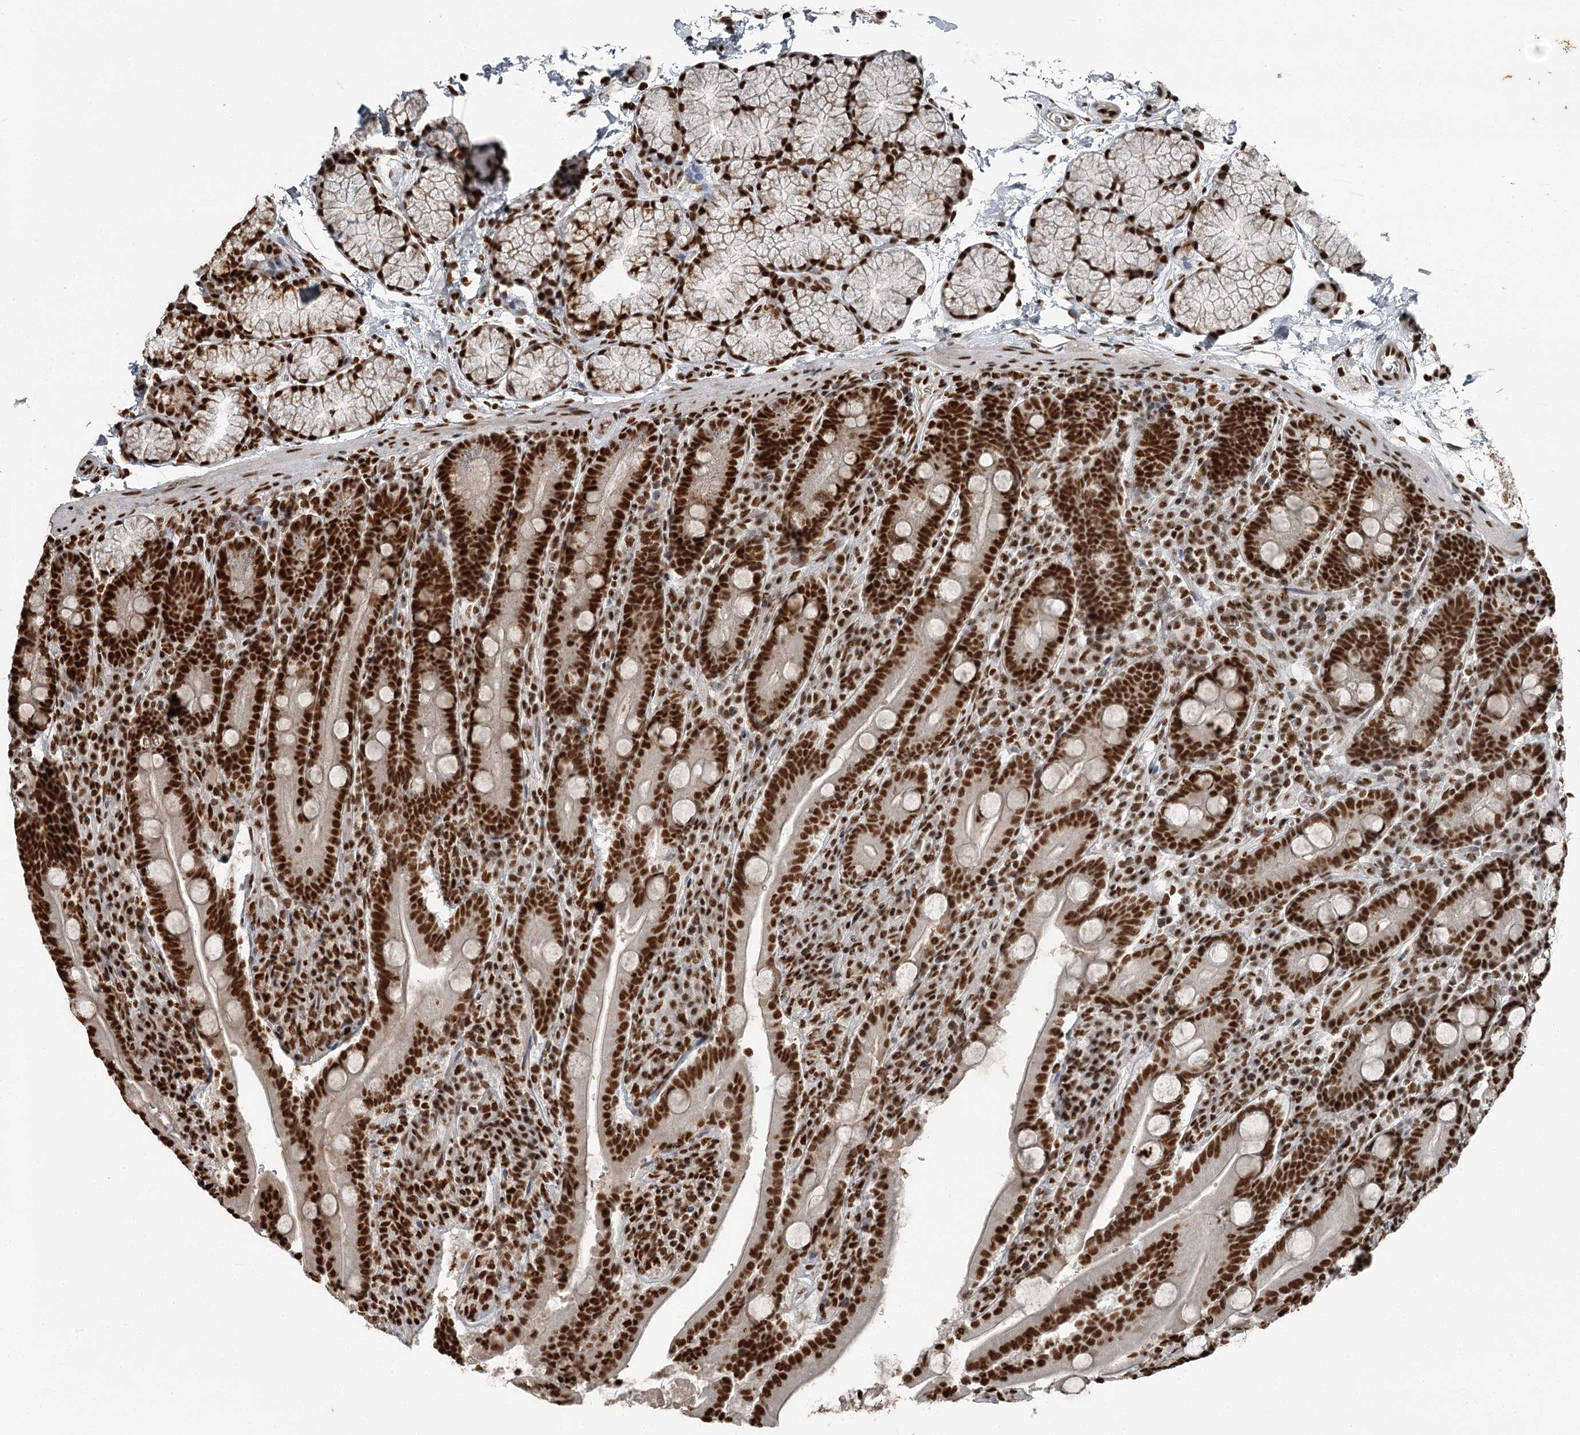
{"staining": {"intensity": "strong", "quantity": ">75%", "location": "nuclear"}, "tissue": "duodenum", "cell_type": "Glandular cells", "image_type": "normal", "snomed": [{"axis": "morphology", "description": "Normal tissue, NOS"}, {"axis": "topography", "description": "Duodenum"}], "caption": "Normal duodenum was stained to show a protein in brown. There is high levels of strong nuclear staining in approximately >75% of glandular cells. (DAB (3,3'-diaminobenzidine) IHC, brown staining for protein, blue staining for nuclei).", "gene": "RBBP7", "patient": {"sex": "male", "age": 35}}